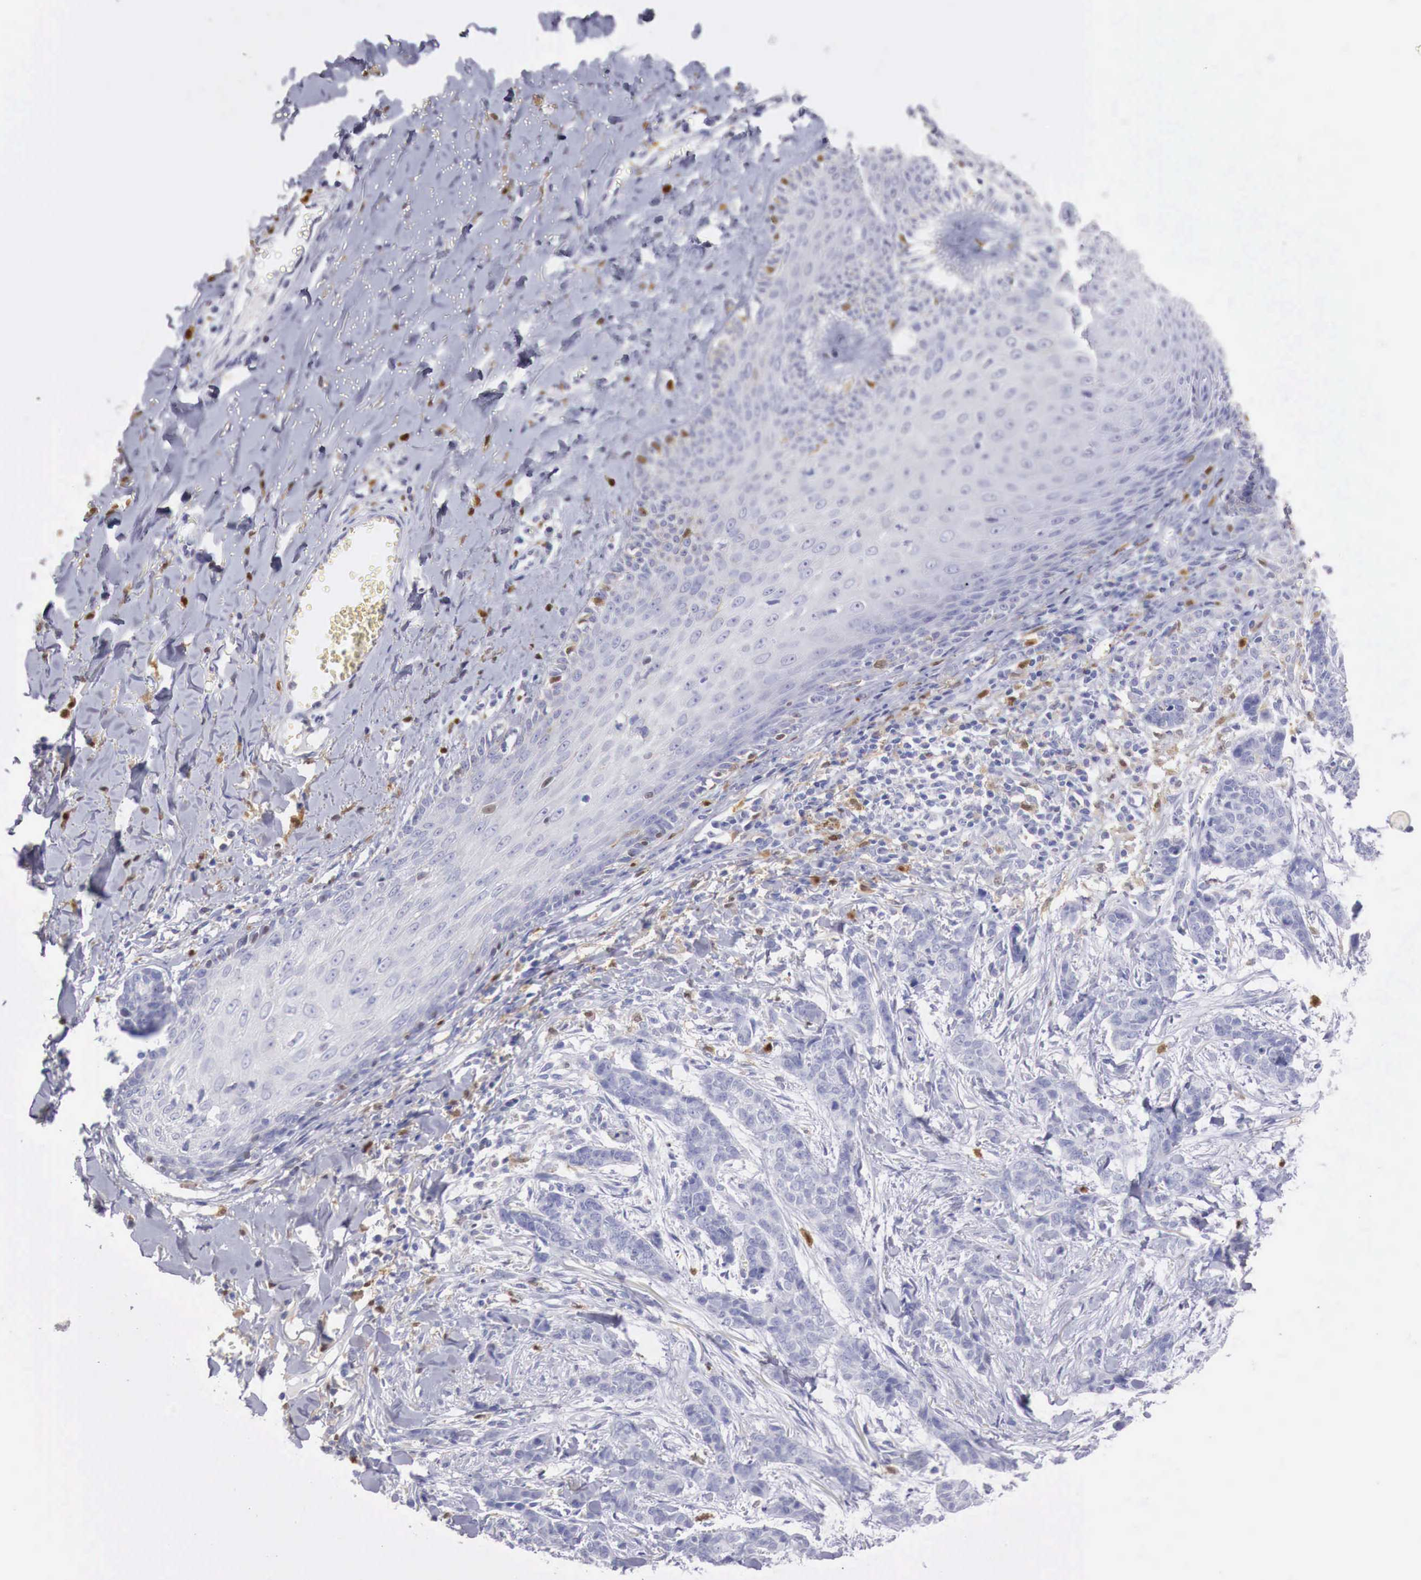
{"staining": {"intensity": "negative", "quantity": "none", "location": "none"}, "tissue": "skin cancer", "cell_type": "Tumor cells", "image_type": "cancer", "snomed": [{"axis": "morphology", "description": "Normal tissue, NOS"}, {"axis": "morphology", "description": "Basal cell carcinoma"}, {"axis": "topography", "description": "Skin"}], "caption": "Tumor cells show no significant protein expression in skin cancer.", "gene": "RENBP", "patient": {"sex": "female", "age": 65}}